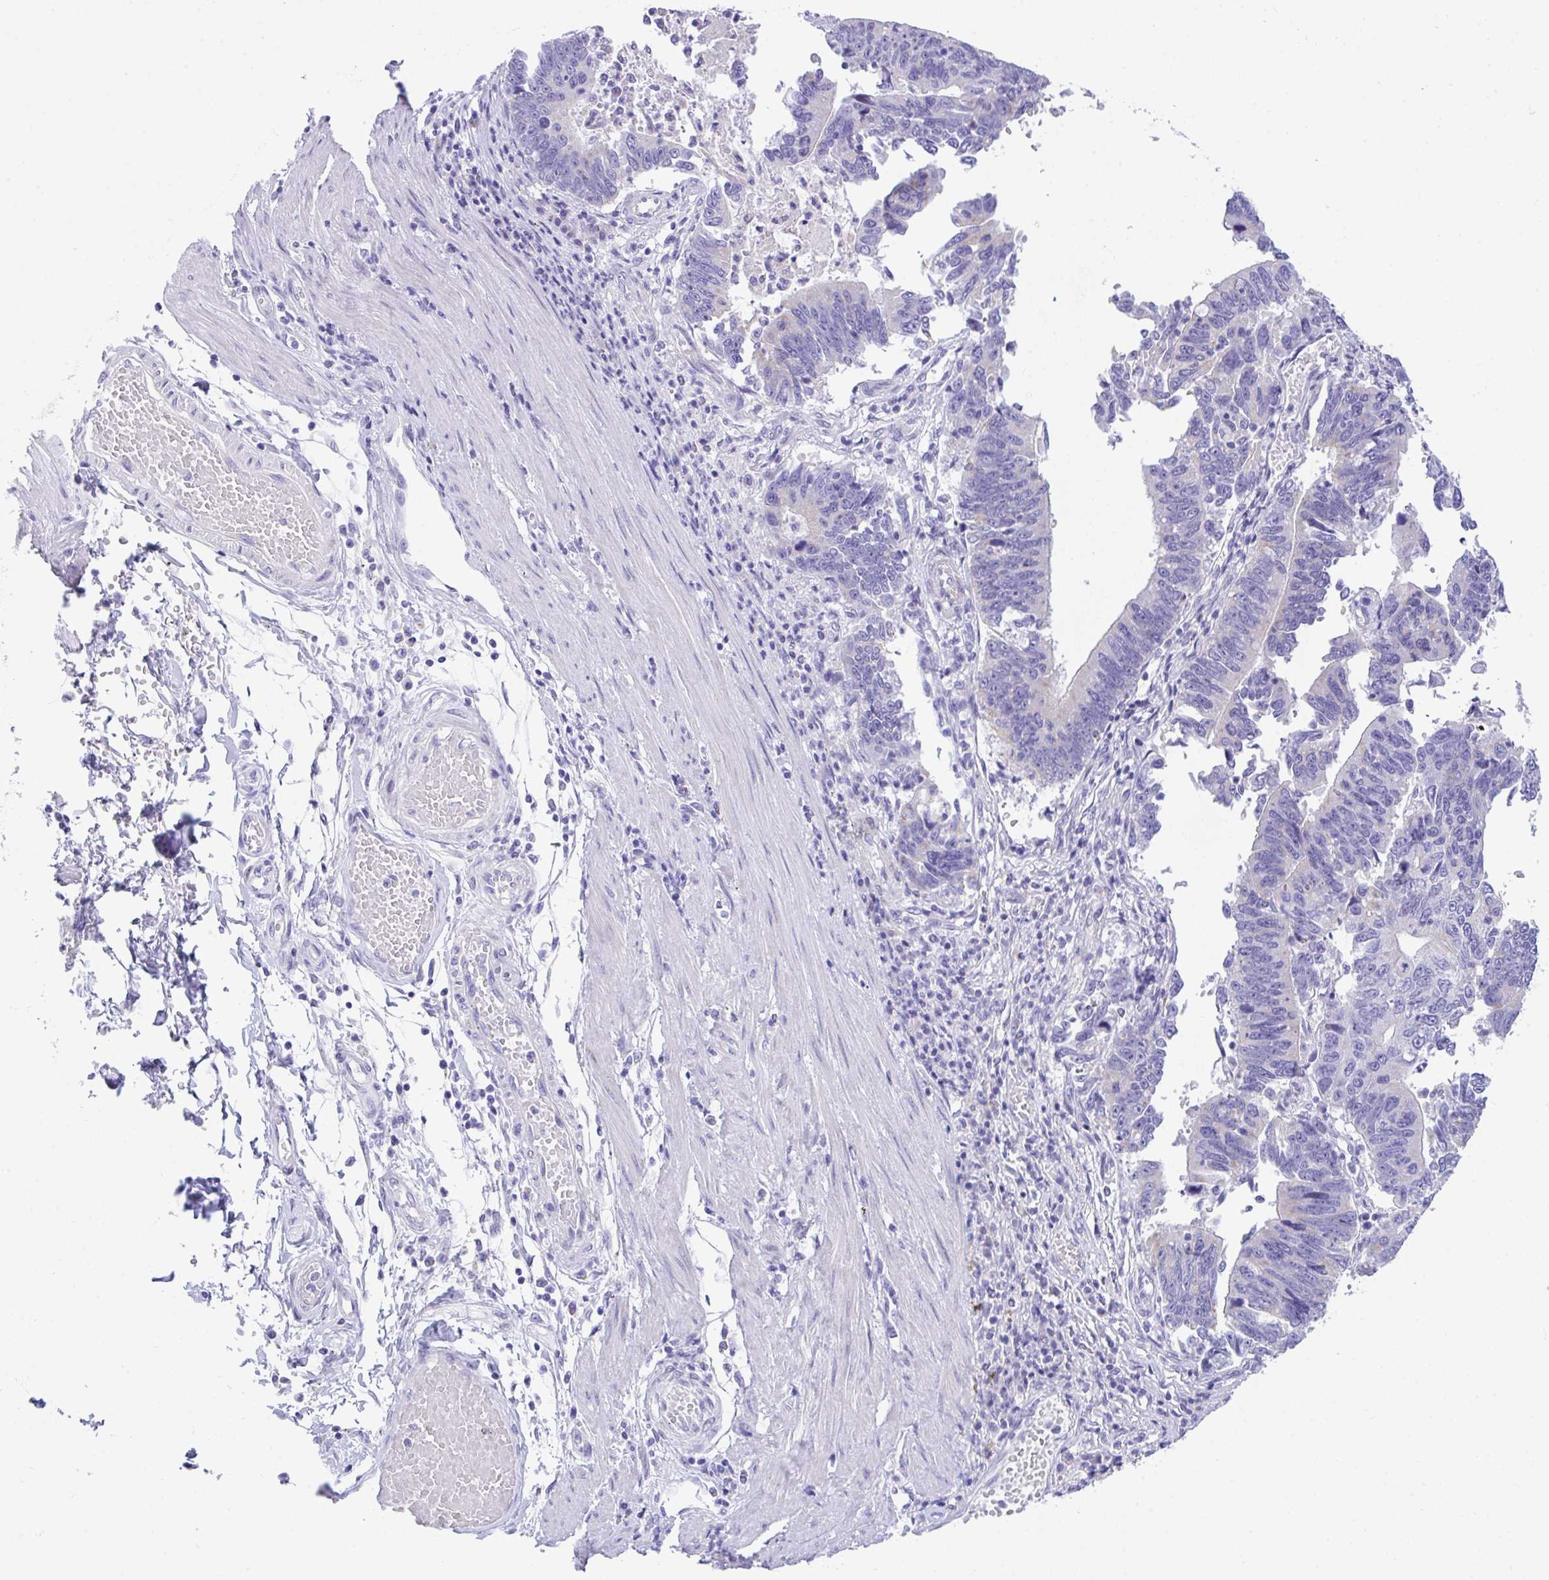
{"staining": {"intensity": "negative", "quantity": "none", "location": "none"}, "tissue": "stomach cancer", "cell_type": "Tumor cells", "image_type": "cancer", "snomed": [{"axis": "morphology", "description": "Adenocarcinoma, NOS"}, {"axis": "topography", "description": "Stomach"}], "caption": "Immunohistochemistry (IHC) image of neoplastic tissue: human stomach cancer stained with DAB (3,3'-diaminobenzidine) reveals no significant protein positivity in tumor cells.", "gene": "TMEM106B", "patient": {"sex": "male", "age": 59}}